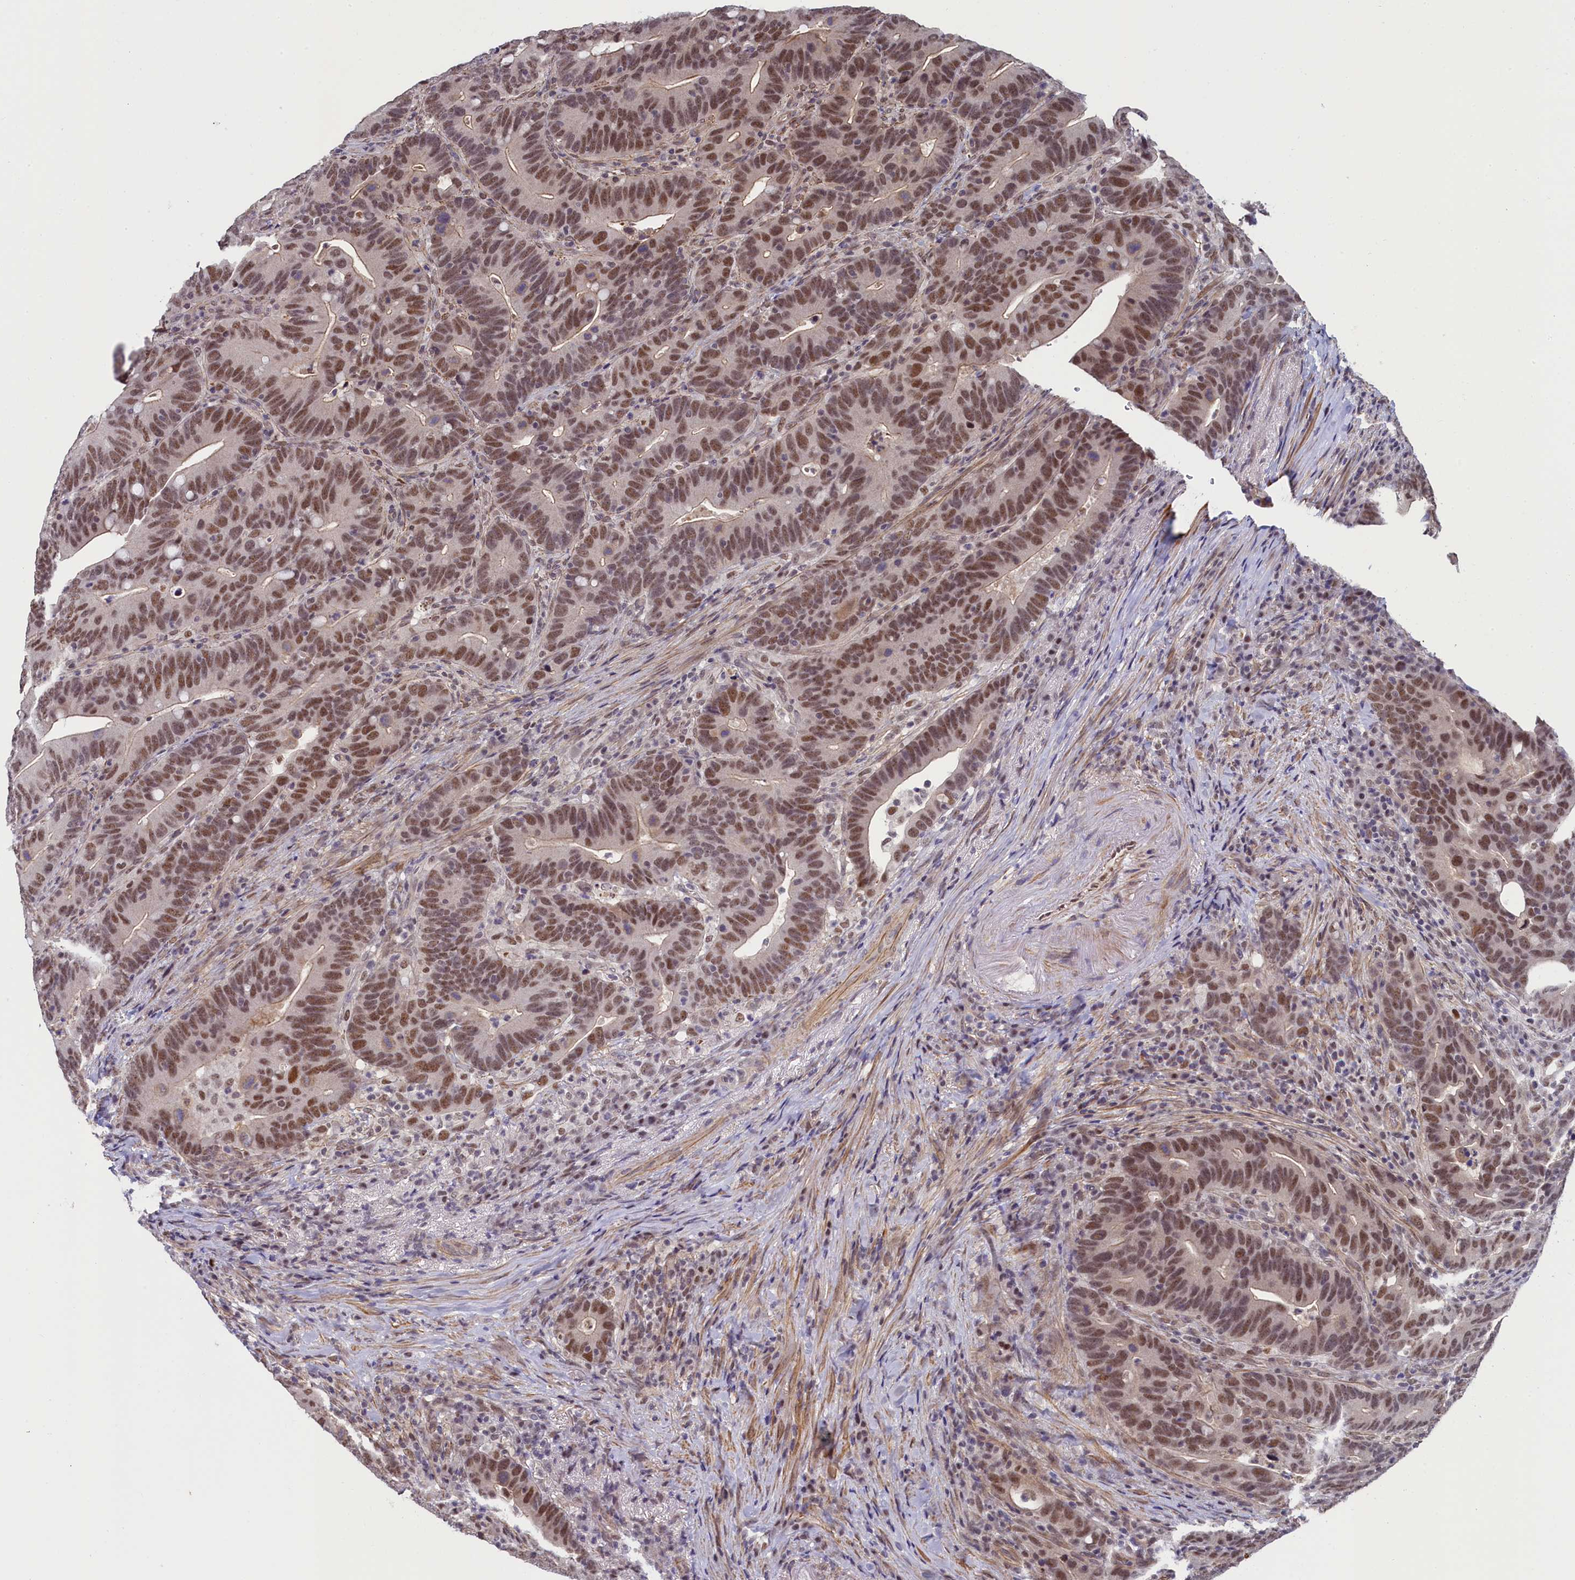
{"staining": {"intensity": "moderate", "quantity": ">75%", "location": "nuclear"}, "tissue": "colorectal cancer", "cell_type": "Tumor cells", "image_type": "cancer", "snomed": [{"axis": "morphology", "description": "Adenocarcinoma, NOS"}, {"axis": "topography", "description": "Colon"}], "caption": "The micrograph reveals staining of adenocarcinoma (colorectal), revealing moderate nuclear protein staining (brown color) within tumor cells. (brown staining indicates protein expression, while blue staining denotes nuclei).", "gene": "INTS14", "patient": {"sex": "female", "age": 66}}